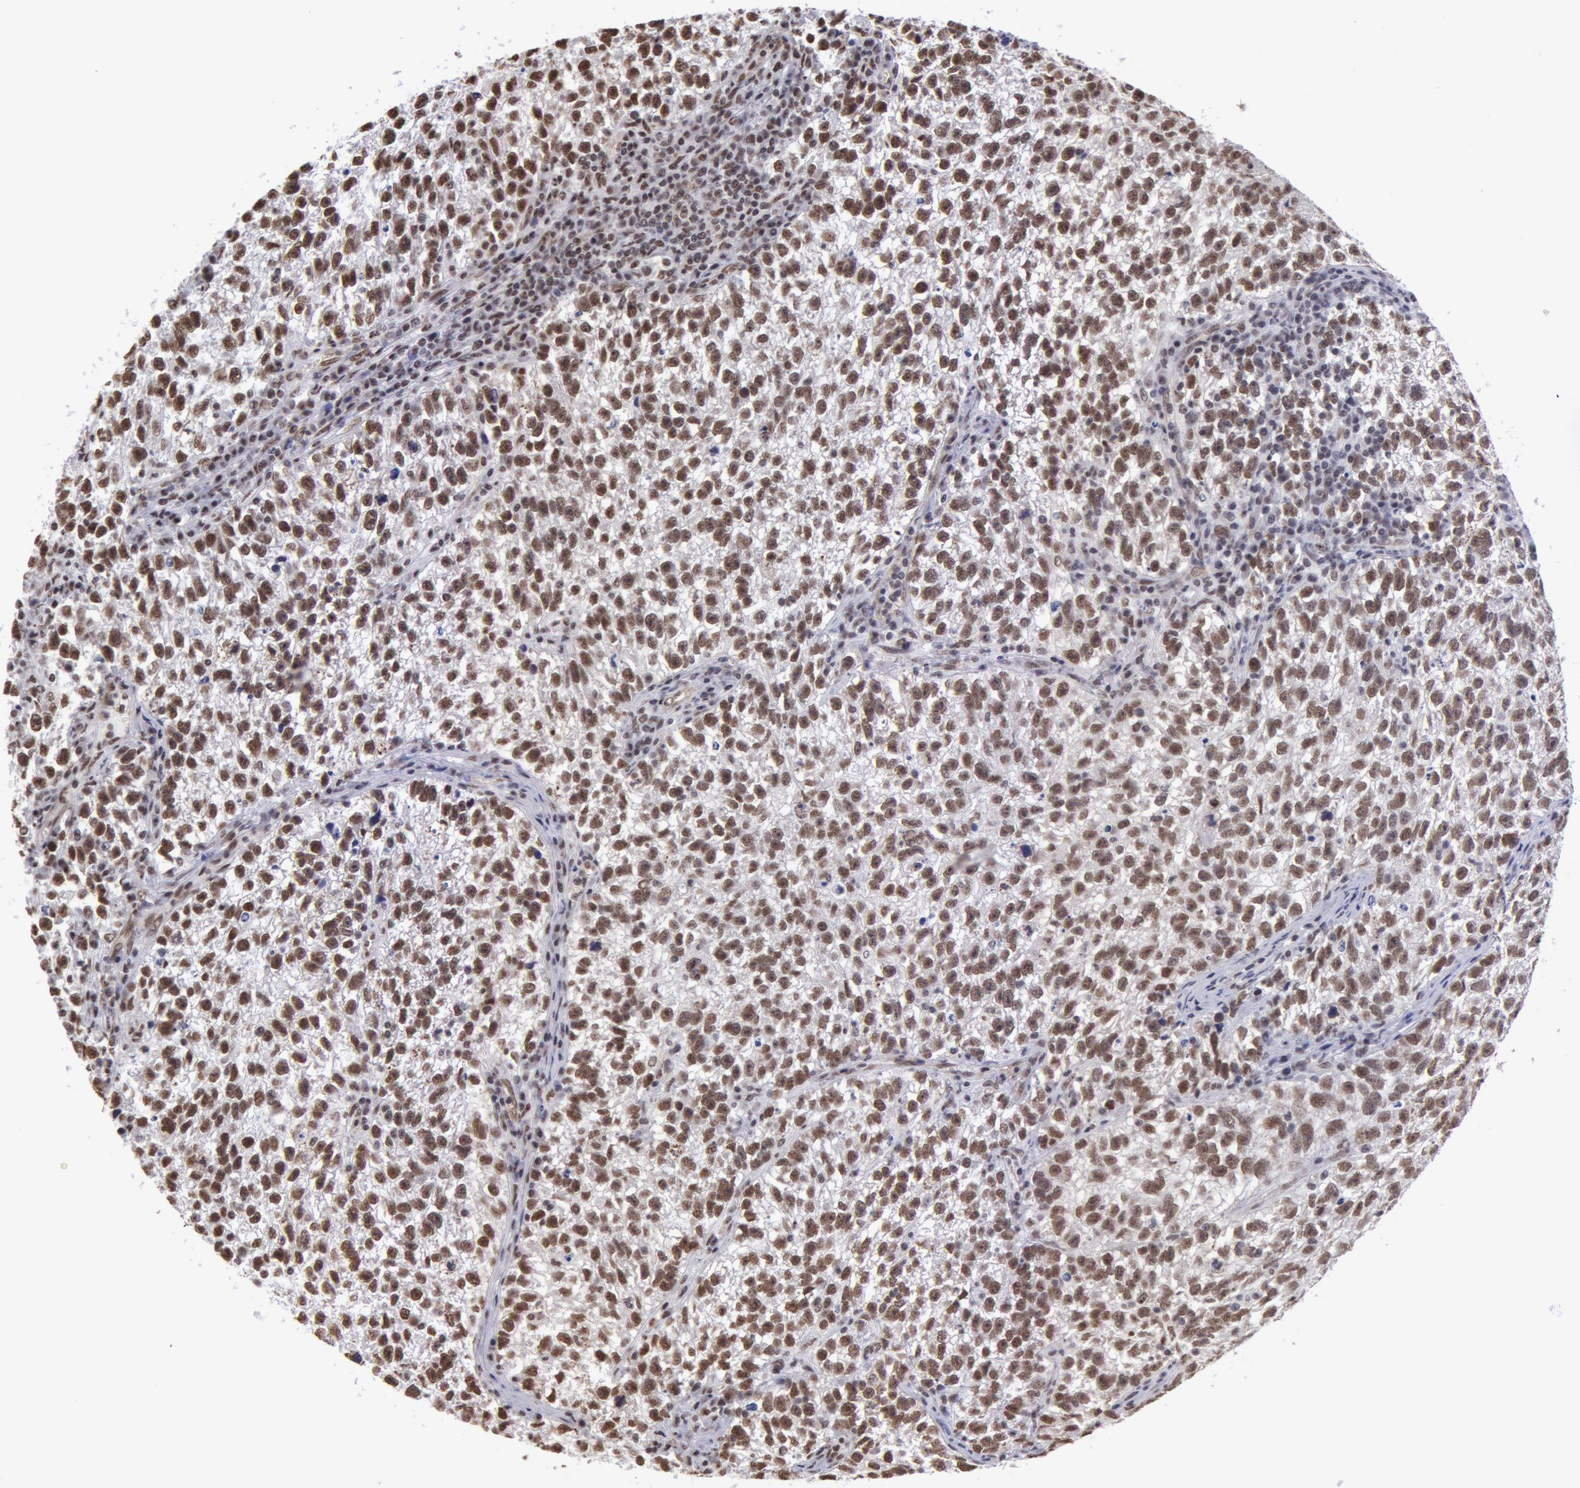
{"staining": {"intensity": "moderate", "quantity": "25%-75%", "location": "nuclear"}, "tissue": "testis cancer", "cell_type": "Tumor cells", "image_type": "cancer", "snomed": [{"axis": "morphology", "description": "Seminoma, NOS"}, {"axis": "topography", "description": "Testis"}], "caption": "Brown immunohistochemical staining in human seminoma (testis) demonstrates moderate nuclear positivity in approximately 25%-75% of tumor cells. Nuclei are stained in blue.", "gene": "VRTN", "patient": {"sex": "male", "age": 38}}